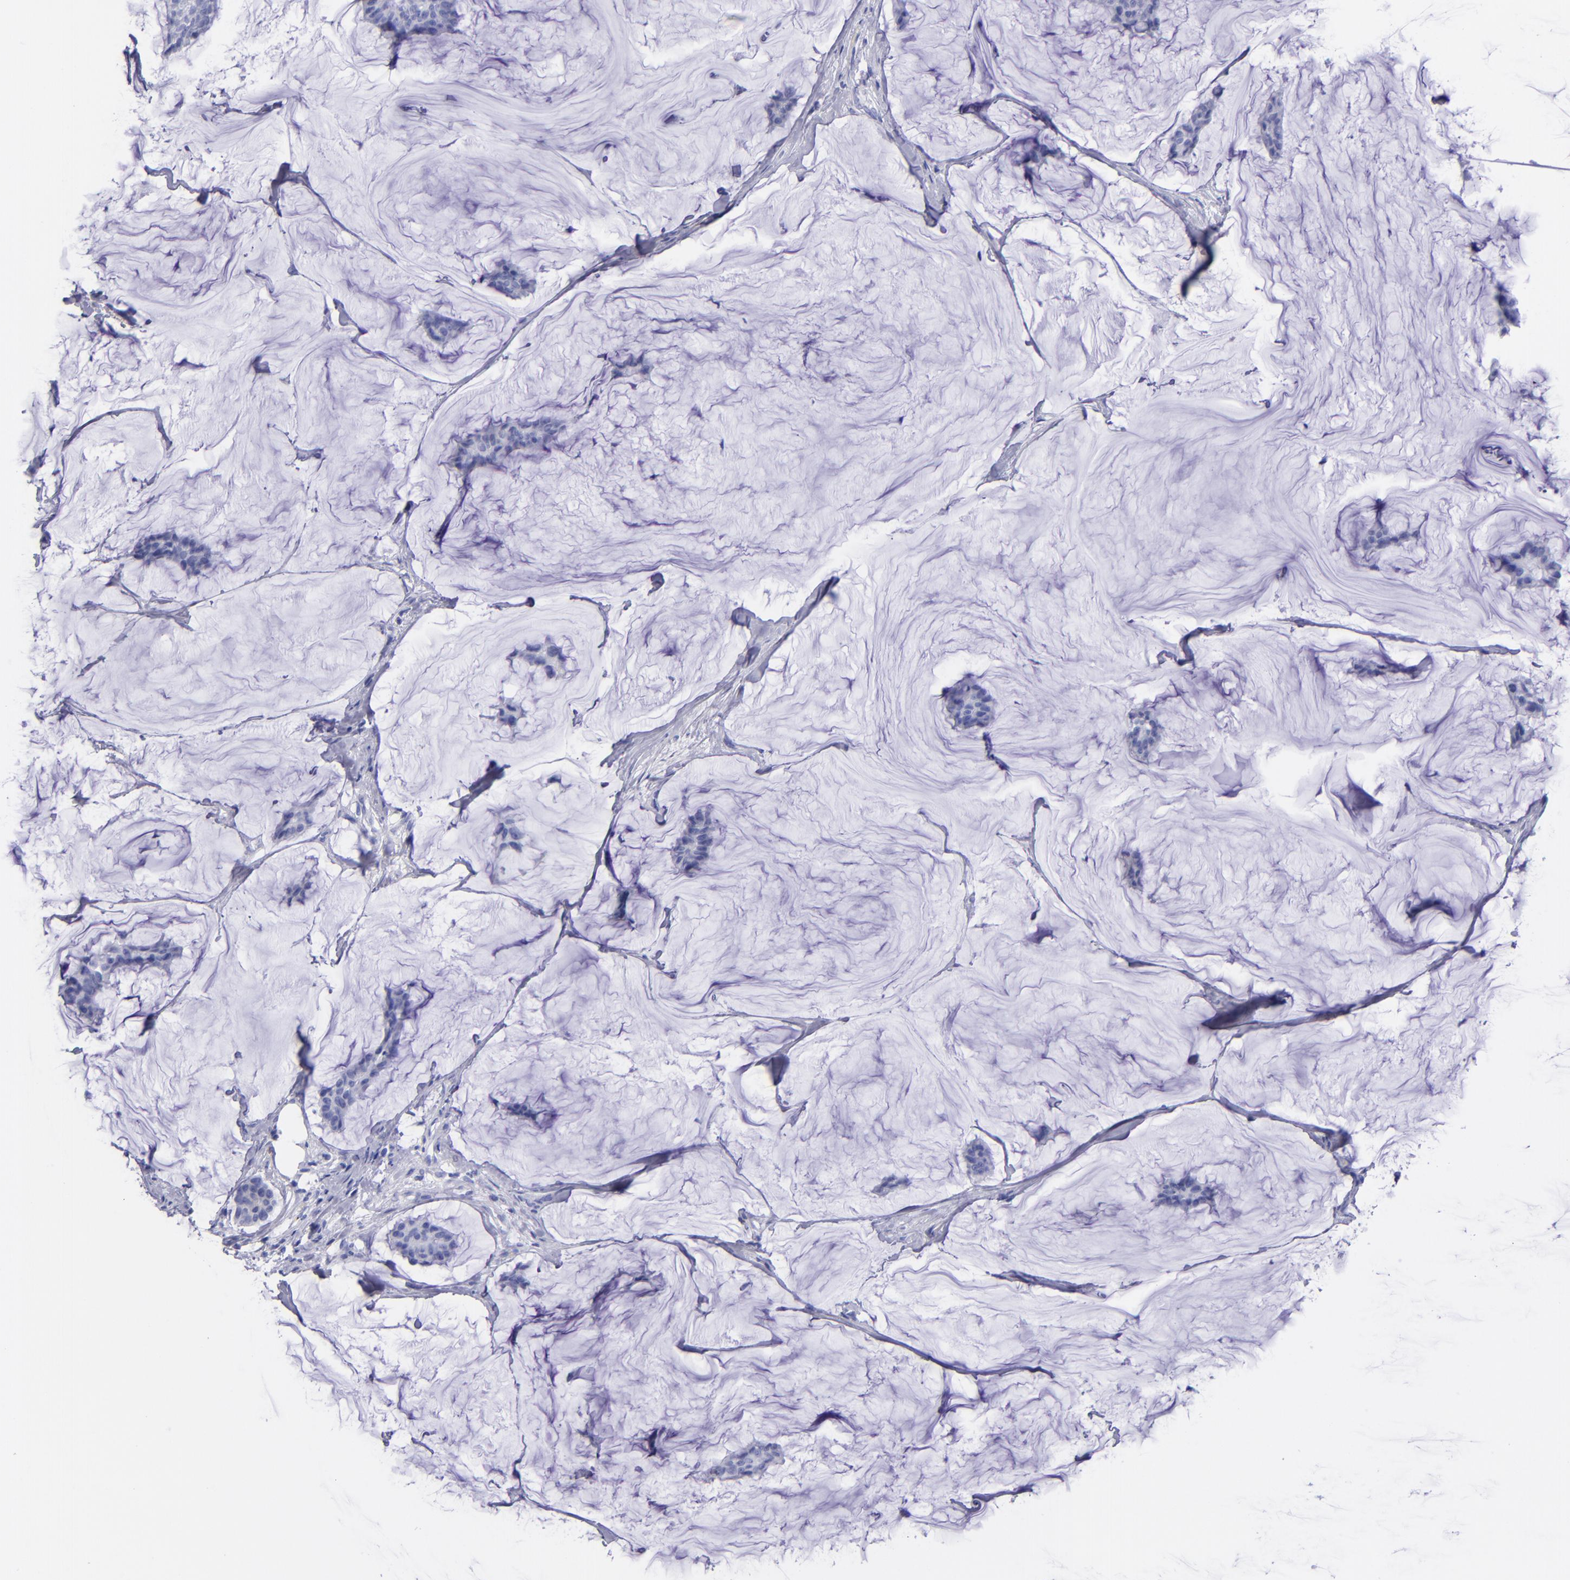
{"staining": {"intensity": "negative", "quantity": "none", "location": "none"}, "tissue": "breast cancer", "cell_type": "Tumor cells", "image_type": "cancer", "snomed": [{"axis": "morphology", "description": "Duct carcinoma"}, {"axis": "topography", "description": "Breast"}], "caption": "This photomicrograph is of intraductal carcinoma (breast) stained with immunohistochemistry to label a protein in brown with the nuclei are counter-stained blue. There is no staining in tumor cells.", "gene": "EFCAB13", "patient": {"sex": "female", "age": 93}}